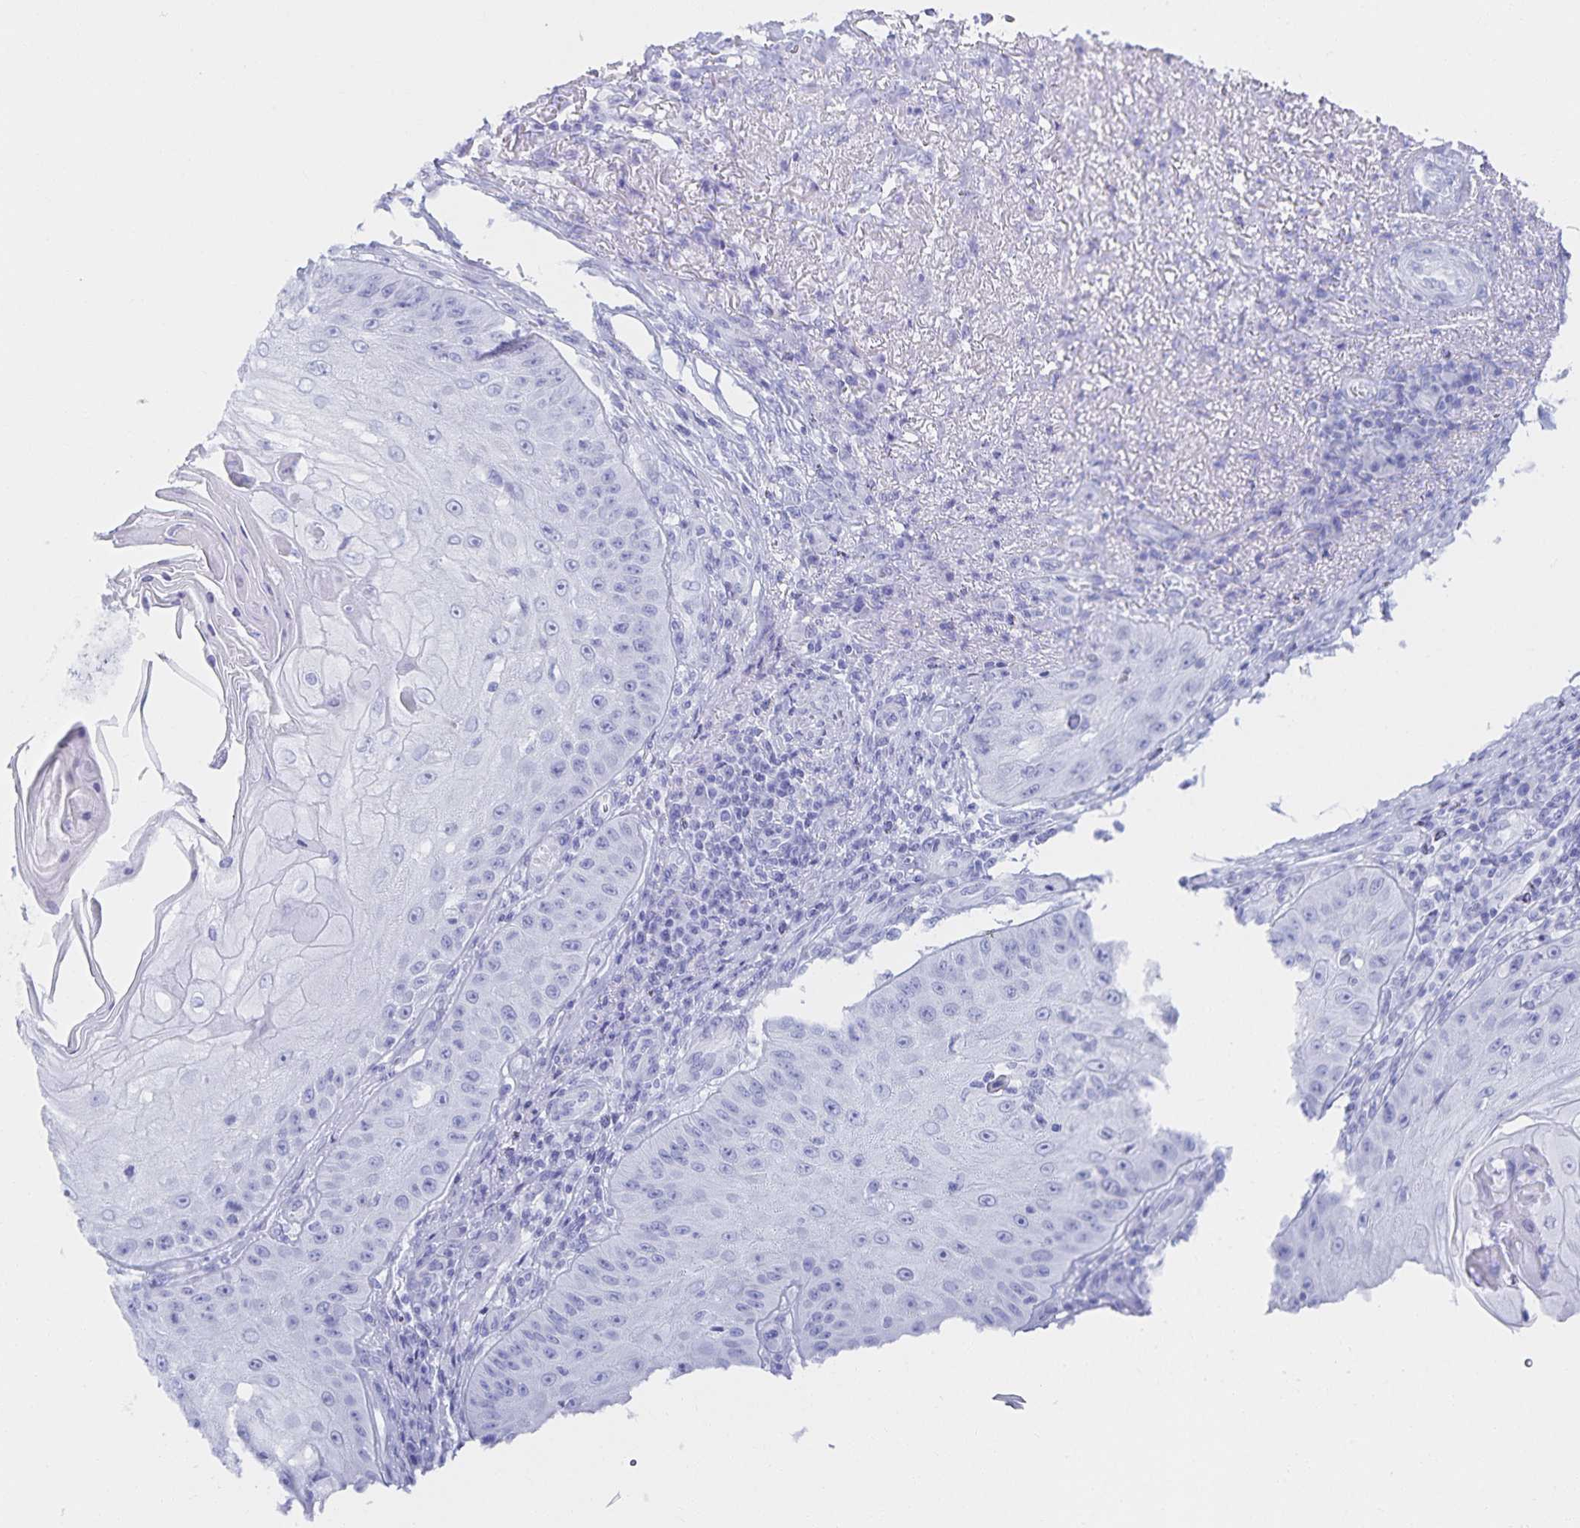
{"staining": {"intensity": "negative", "quantity": "none", "location": "none"}, "tissue": "skin cancer", "cell_type": "Tumor cells", "image_type": "cancer", "snomed": [{"axis": "morphology", "description": "Squamous cell carcinoma, NOS"}, {"axis": "topography", "description": "Skin"}], "caption": "Immunohistochemistry (IHC) photomicrograph of human squamous cell carcinoma (skin) stained for a protein (brown), which reveals no expression in tumor cells.", "gene": "SNTN", "patient": {"sex": "male", "age": 70}}